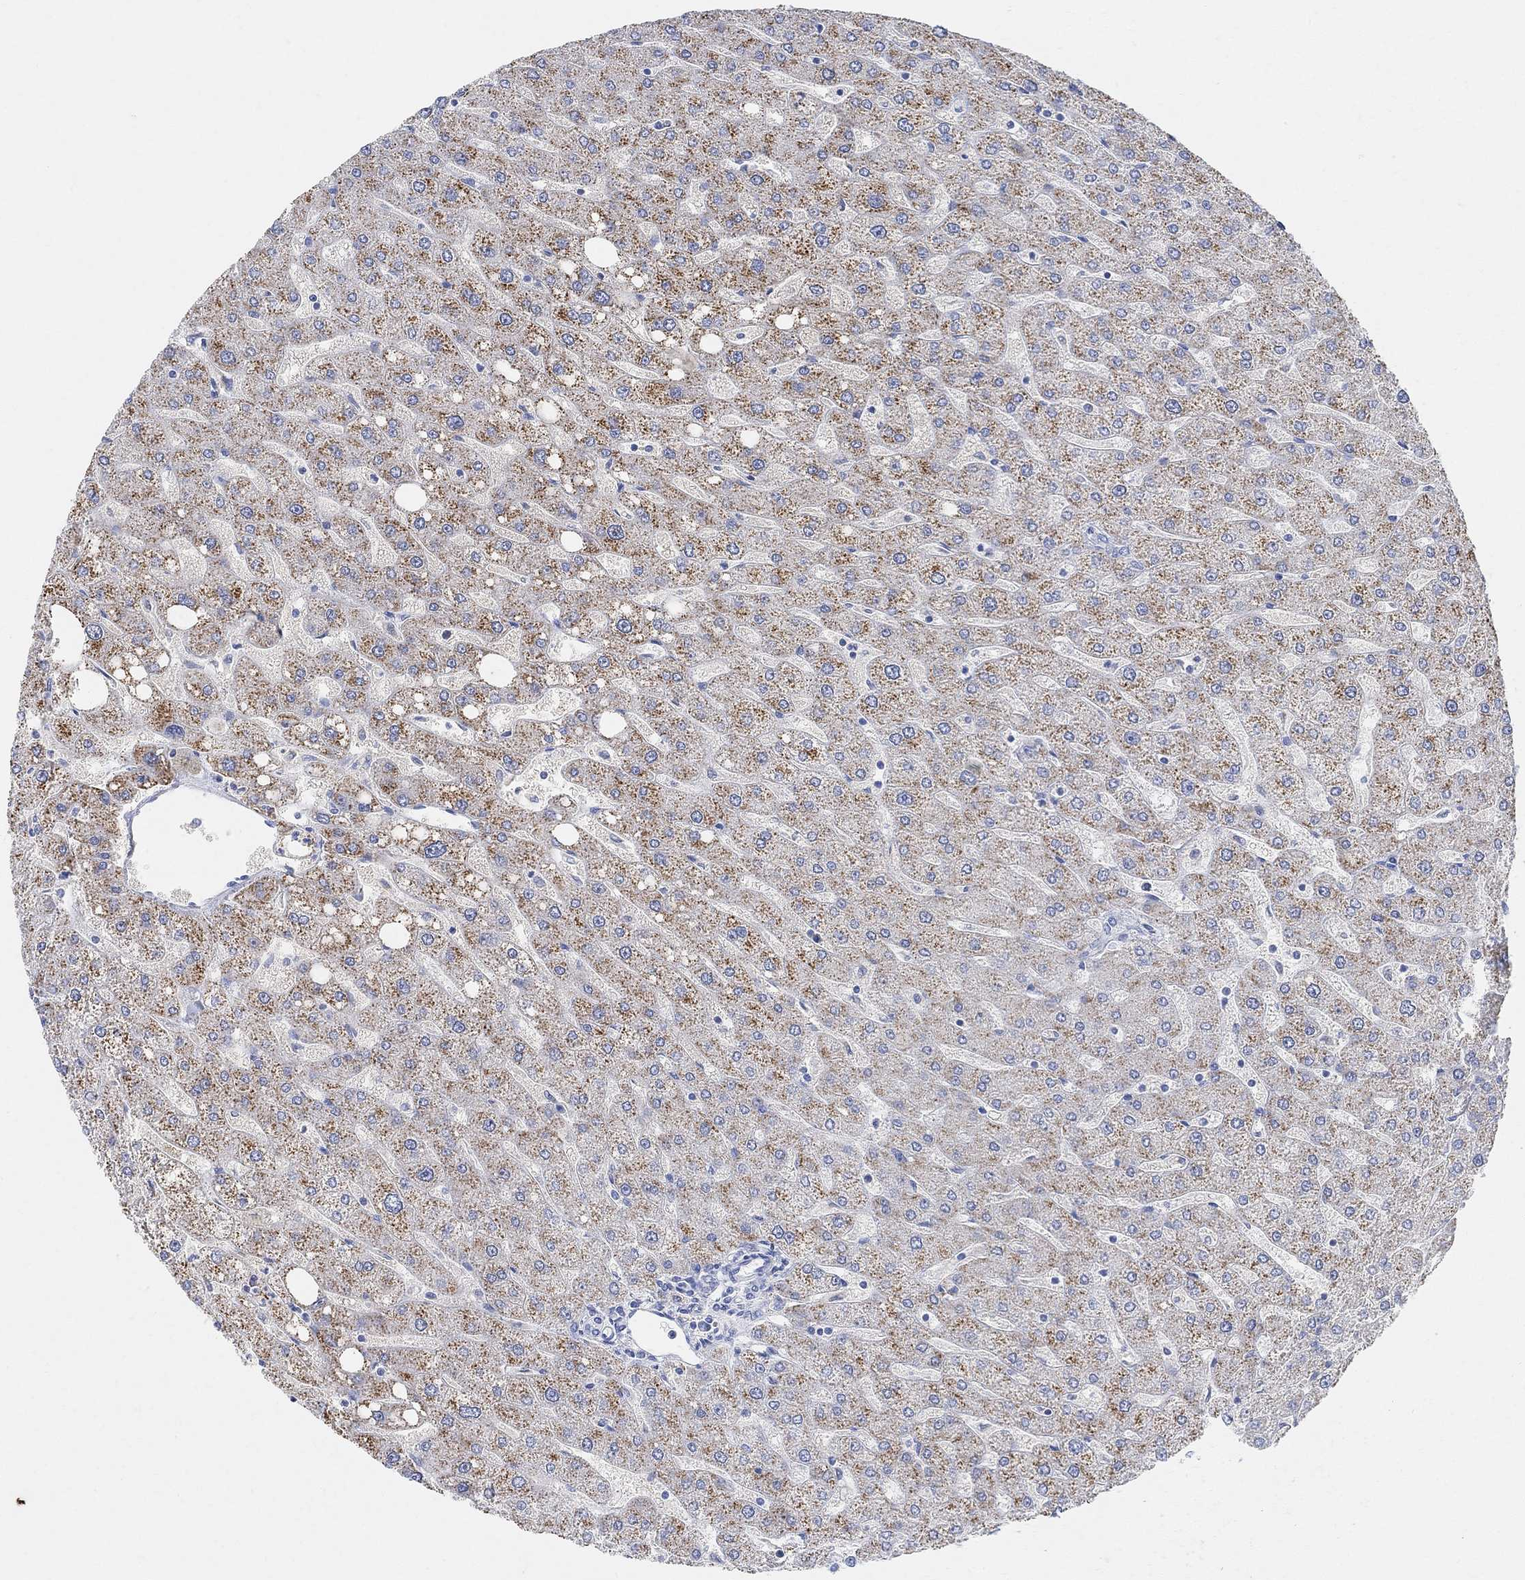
{"staining": {"intensity": "negative", "quantity": "none", "location": "none"}, "tissue": "liver", "cell_type": "Cholangiocytes", "image_type": "normal", "snomed": [{"axis": "morphology", "description": "Normal tissue, NOS"}, {"axis": "topography", "description": "Liver"}], "caption": "This is an immunohistochemistry histopathology image of benign human liver. There is no positivity in cholangiocytes.", "gene": "RETNLB", "patient": {"sex": "male", "age": 67}}